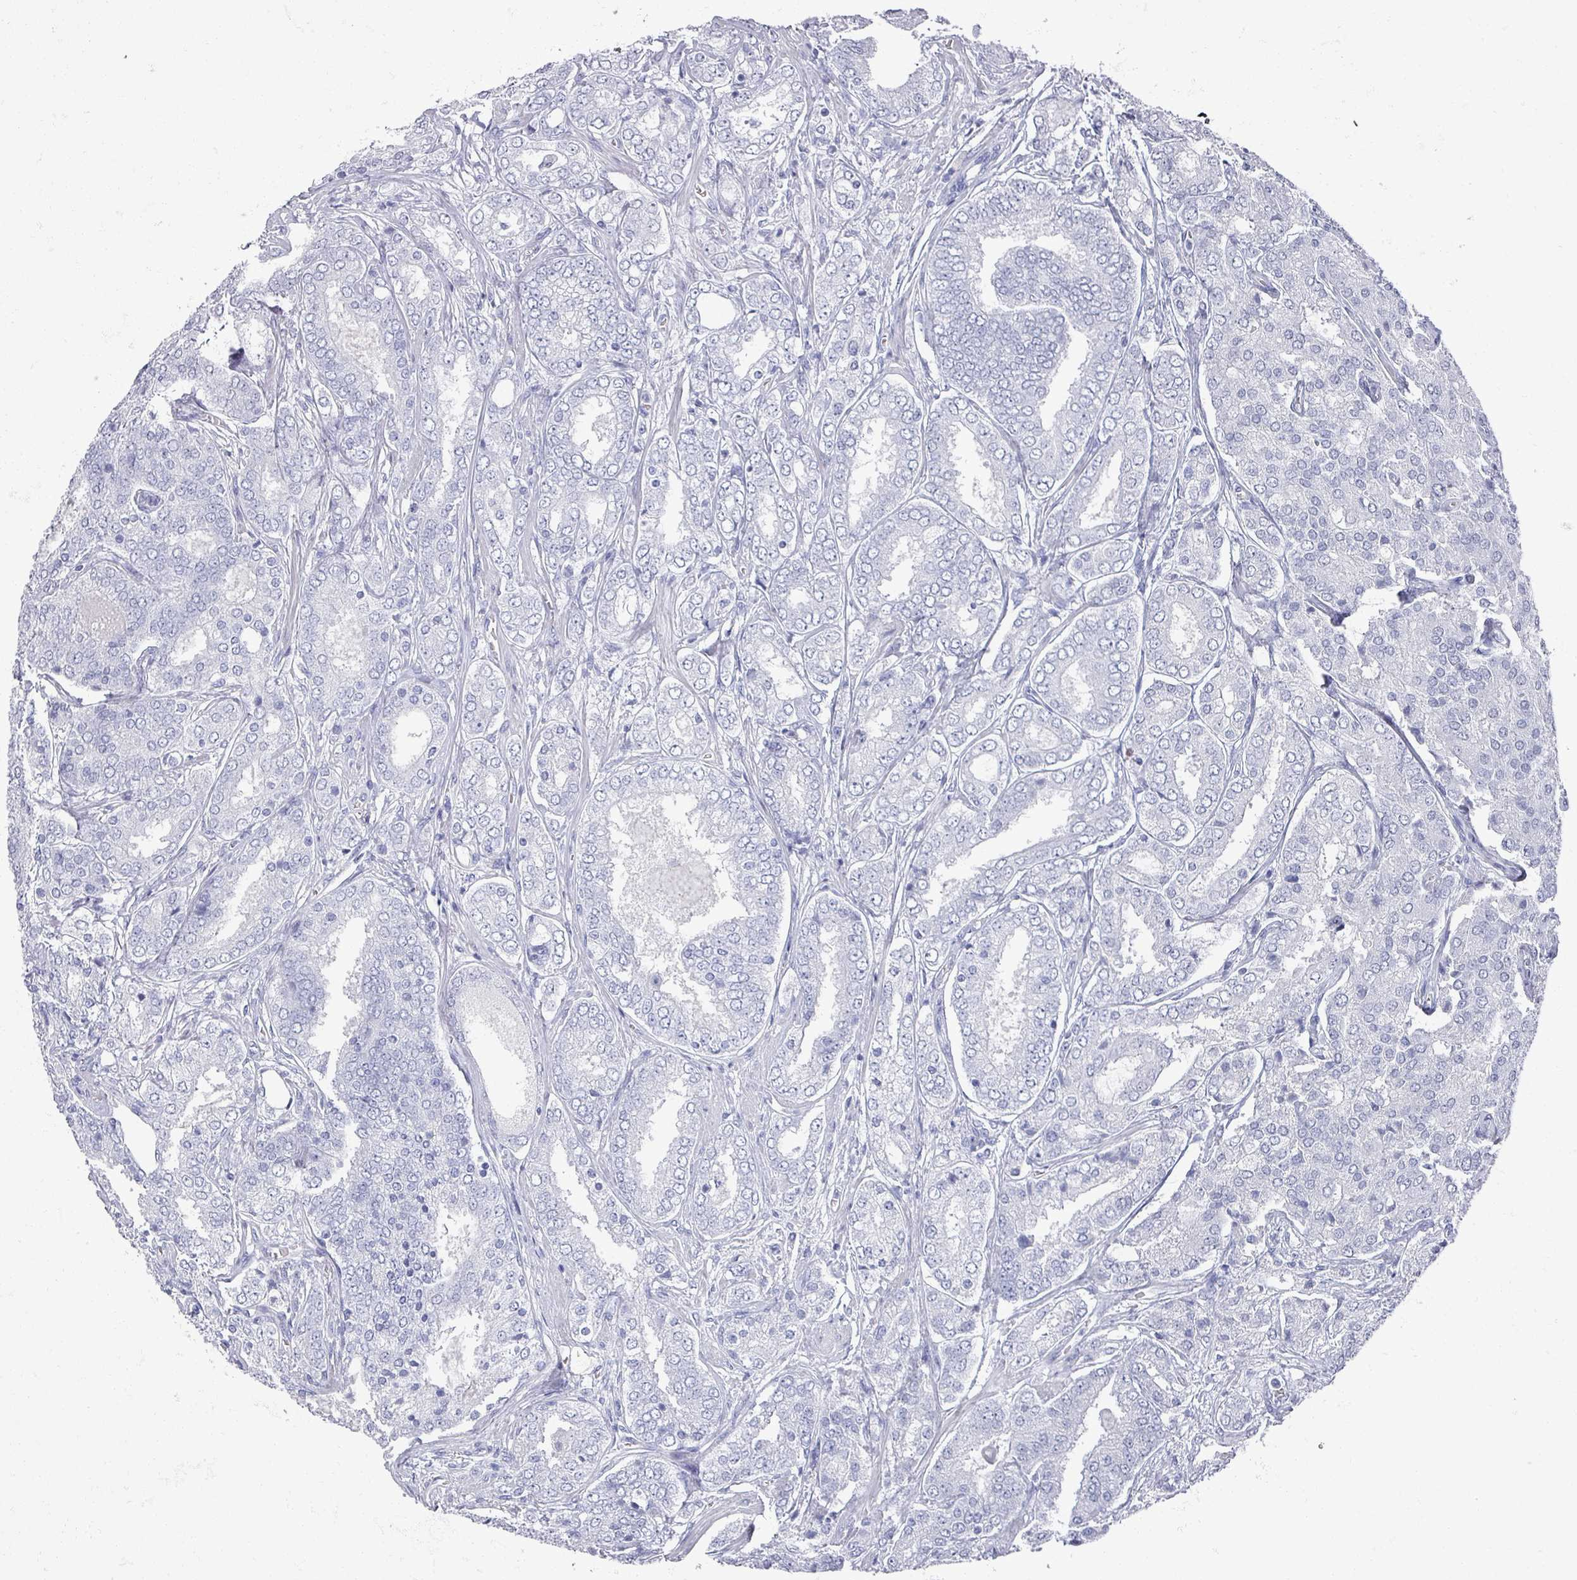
{"staining": {"intensity": "negative", "quantity": "none", "location": "none"}, "tissue": "prostate cancer", "cell_type": "Tumor cells", "image_type": "cancer", "snomed": [{"axis": "morphology", "description": "Adenocarcinoma, High grade"}, {"axis": "topography", "description": "Prostate"}], "caption": "Tumor cells are negative for protein expression in human adenocarcinoma (high-grade) (prostate). Brightfield microscopy of immunohistochemistry (IHC) stained with DAB (brown) and hematoxylin (blue), captured at high magnification.", "gene": "OMG", "patient": {"sex": "male", "age": 63}}